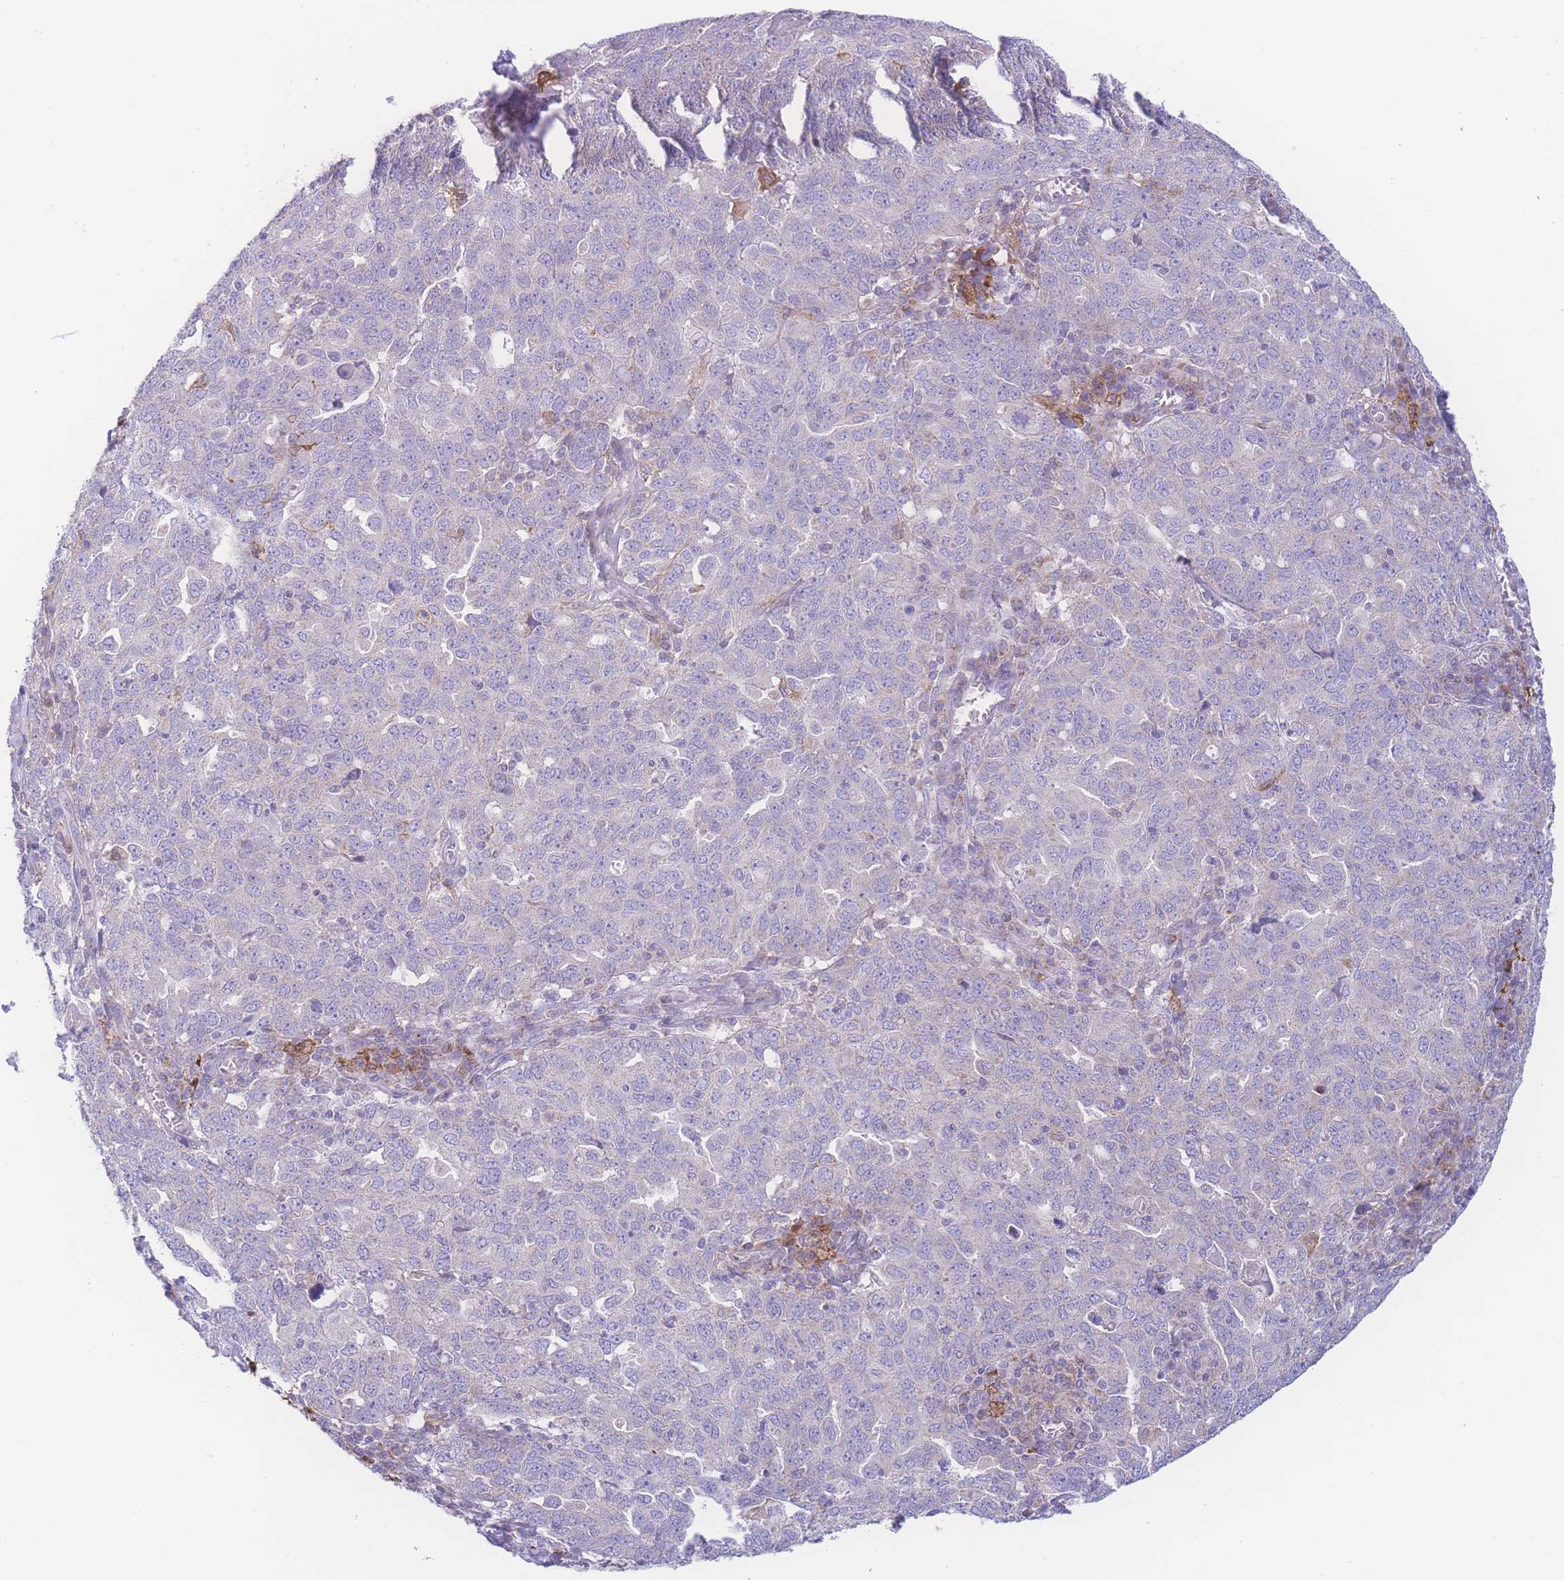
{"staining": {"intensity": "negative", "quantity": "none", "location": "none"}, "tissue": "ovarian cancer", "cell_type": "Tumor cells", "image_type": "cancer", "snomed": [{"axis": "morphology", "description": "Carcinoma, endometroid"}, {"axis": "topography", "description": "Ovary"}], "caption": "Protein analysis of ovarian cancer (endometroid carcinoma) exhibits no significant staining in tumor cells.", "gene": "NBEAL1", "patient": {"sex": "female", "age": 62}}